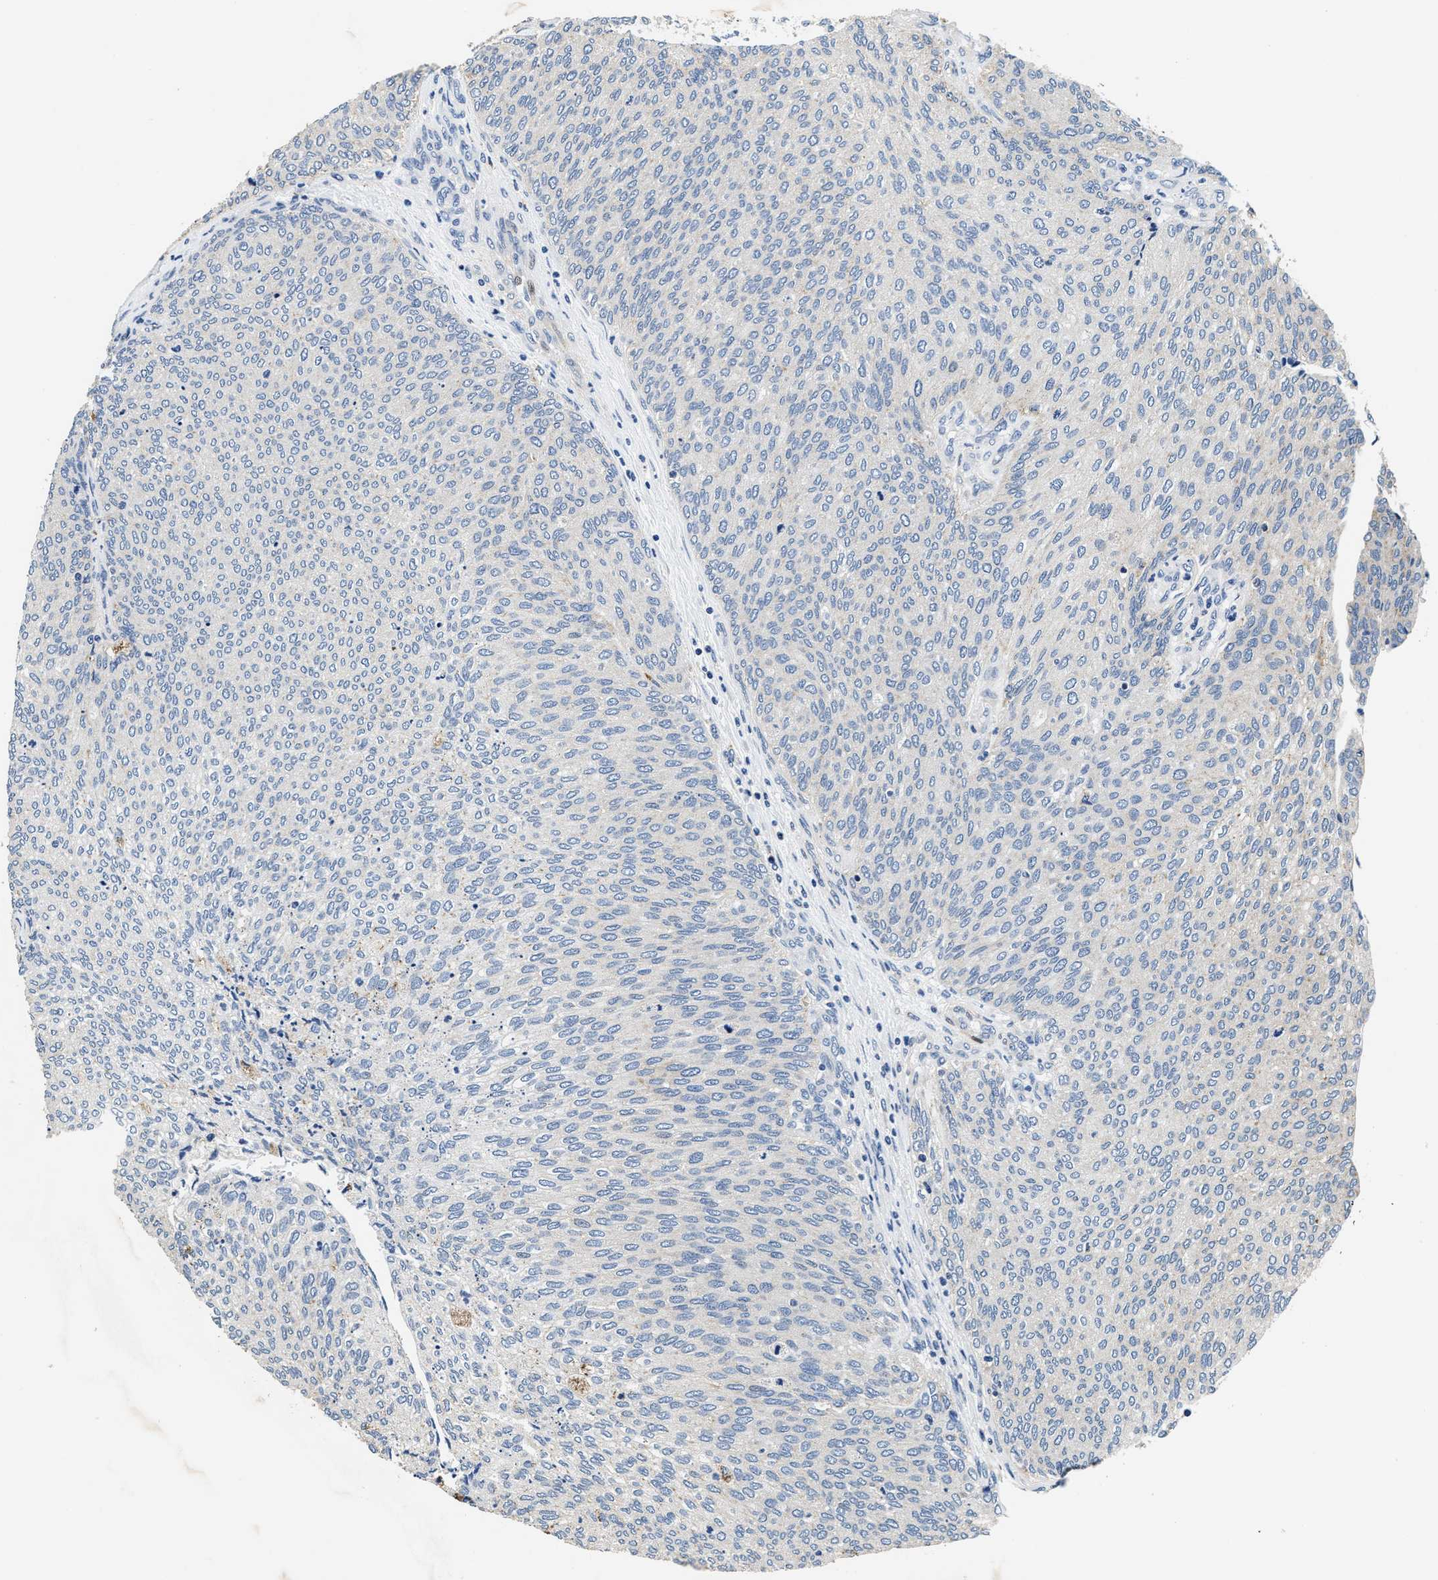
{"staining": {"intensity": "negative", "quantity": "none", "location": "none"}, "tissue": "urothelial cancer", "cell_type": "Tumor cells", "image_type": "cancer", "snomed": [{"axis": "morphology", "description": "Urothelial carcinoma, Low grade"}, {"axis": "topography", "description": "Urinary bladder"}], "caption": "Tumor cells are negative for brown protein staining in urothelial cancer.", "gene": "ANKIB1", "patient": {"sex": "female", "age": 79}}